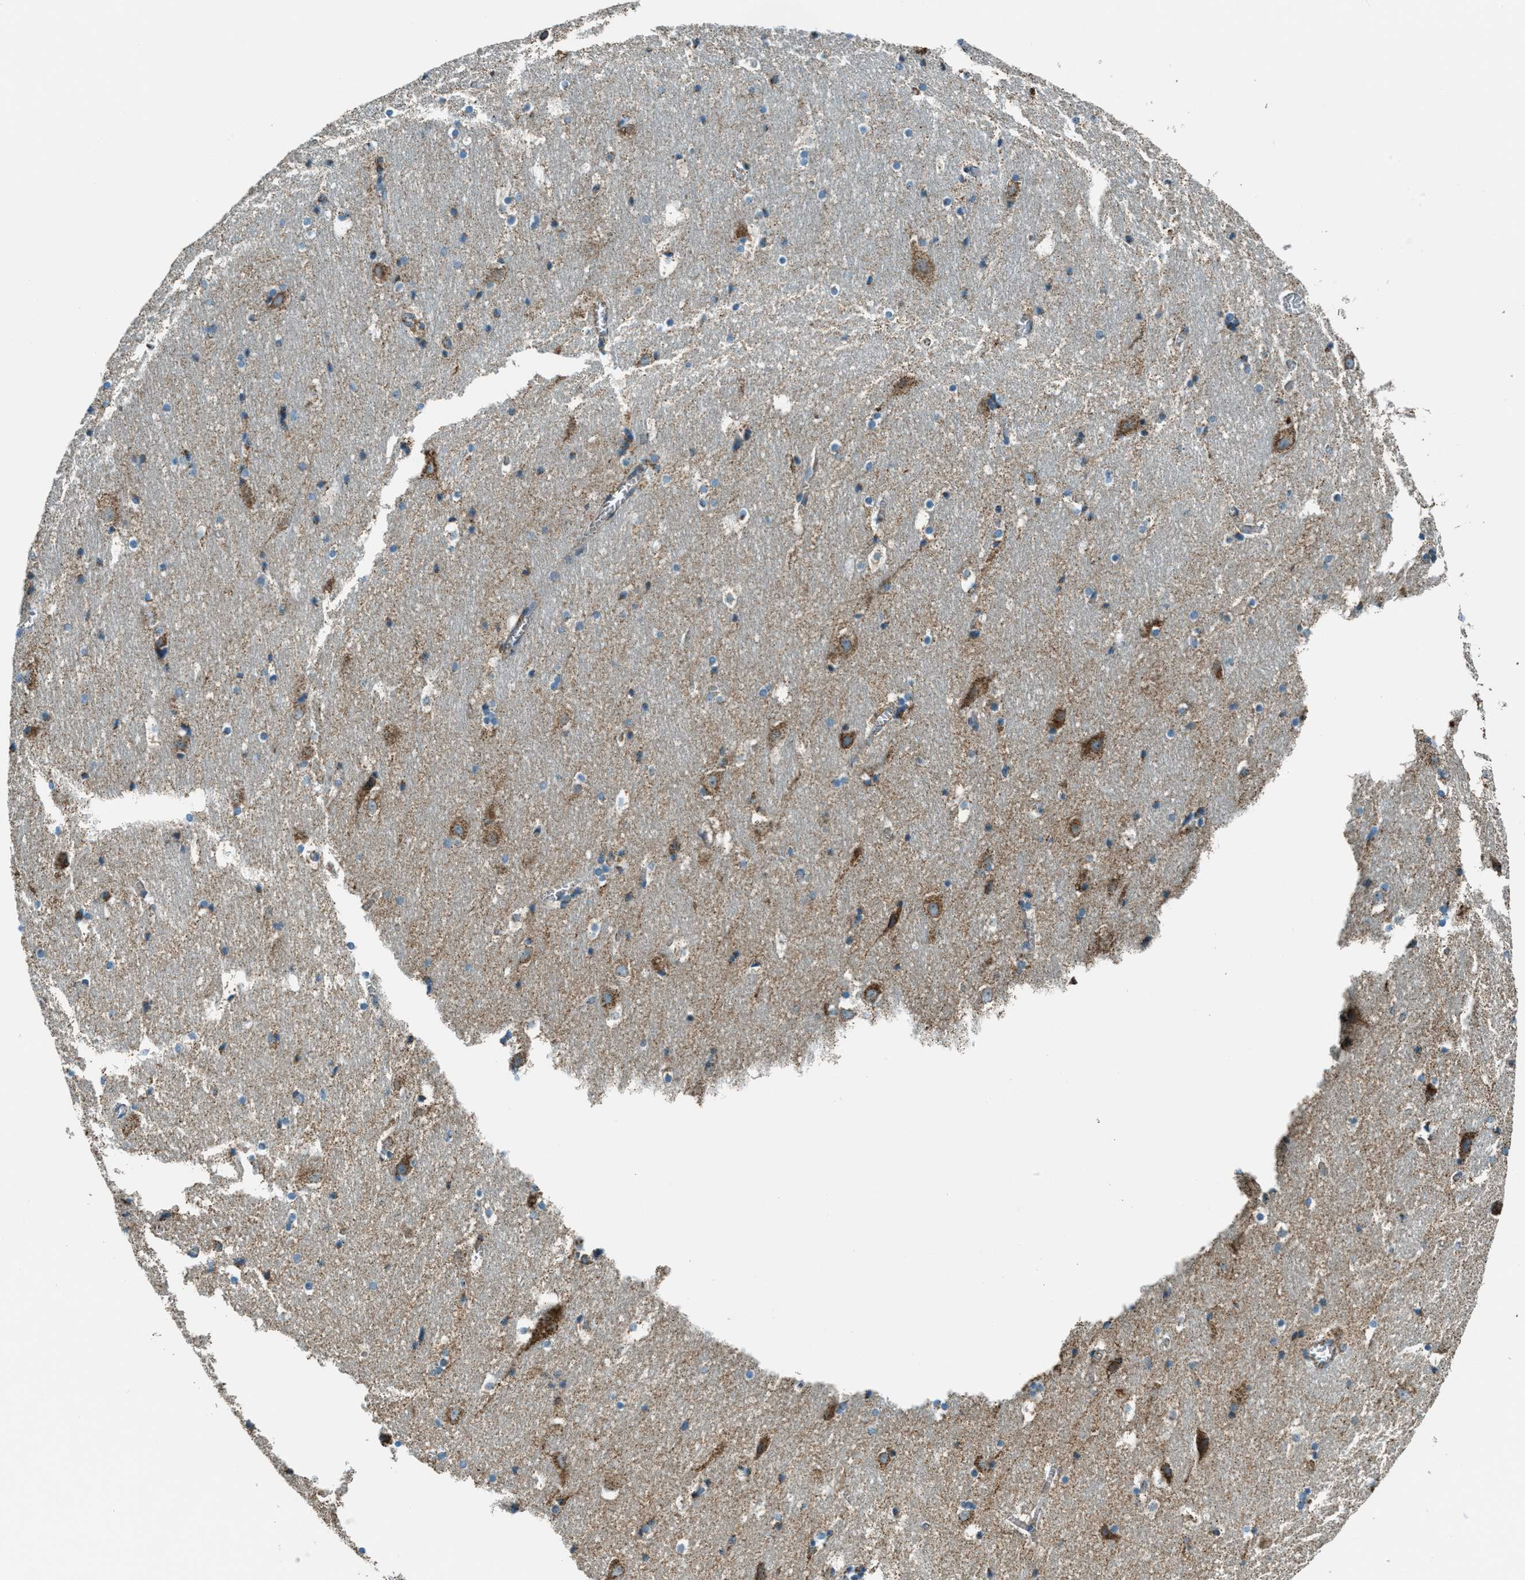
{"staining": {"intensity": "moderate", "quantity": "<25%", "location": "cytoplasmic/membranous"}, "tissue": "hippocampus", "cell_type": "Glial cells", "image_type": "normal", "snomed": [{"axis": "morphology", "description": "Normal tissue, NOS"}, {"axis": "topography", "description": "Hippocampus"}], "caption": "Approximately <25% of glial cells in benign hippocampus show moderate cytoplasmic/membranous protein expression as visualized by brown immunohistochemical staining.", "gene": "CHST15", "patient": {"sex": "male", "age": 45}}